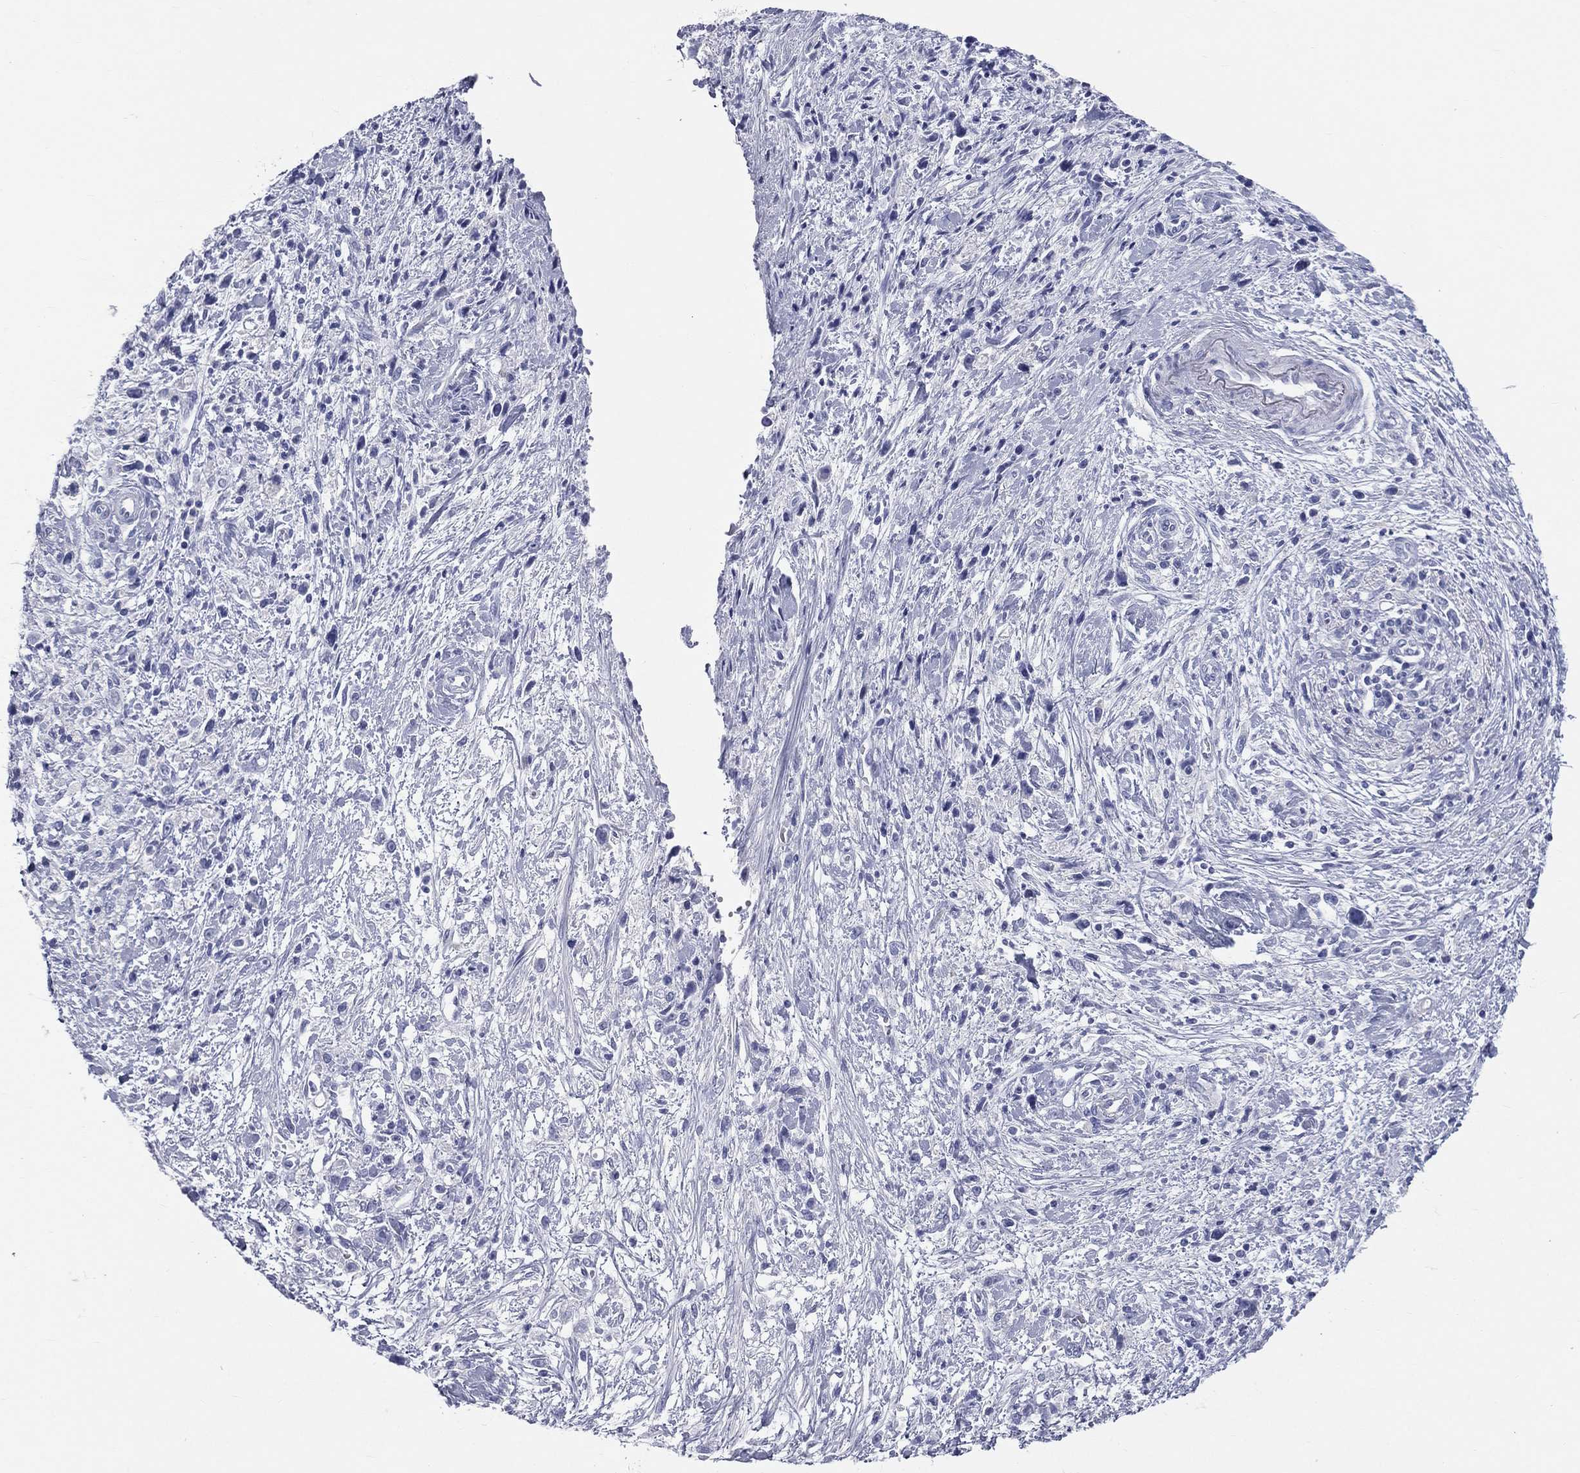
{"staining": {"intensity": "negative", "quantity": "none", "location": "none"}, "tissue": "stomach cancer", "cell_type": "Tumor cells", "image_type": "cancer", "snomed": [{"axis": "morphology", "description": "Adenocarcinoma, NOS"}, {"axis": "topography", "description": "Stomach"}], "caption": "Photomicrograph shows no significant protein positivity in tumor cells of adenocarcinoma (stomach).", "gene": "MLN", "patient": {"sex": "female", "age": 59}}